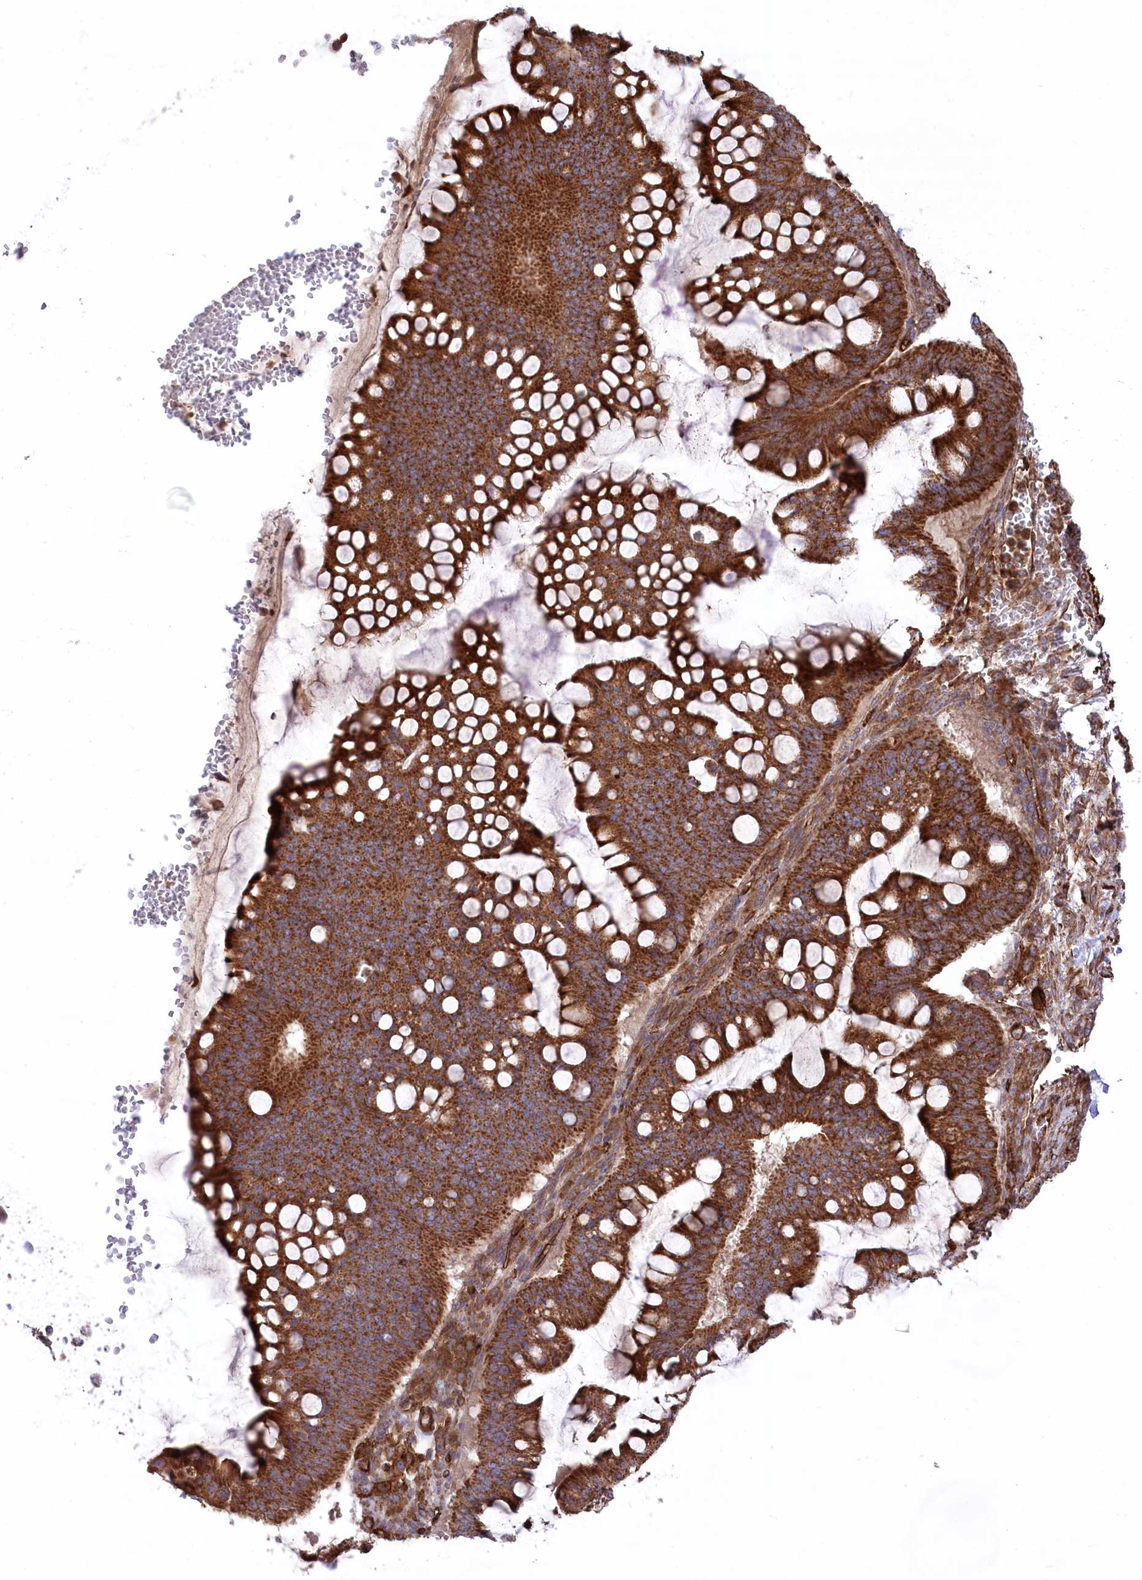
{"staining": {"intensity": "strong", "quantity": ">75%", "location": "cytoplasmic/membranous"}, "tissue": "ovarian cancer", "cell_type": "Tumor cells", "image_type": "cancer", "snomed": [{"axis": "morphology", "description": "Cystadenocarcinoma, mucinous, NOS"}, {"axis": "topography", "description": "Ovary"}], "caption": "Human ovarian cancer (mucinous cystadenocarcinoma) stained with a protein marker displays strong staining in tumor cells.", "gene": "MTPAP", "patient": {"sex": "female", "age": 73}}